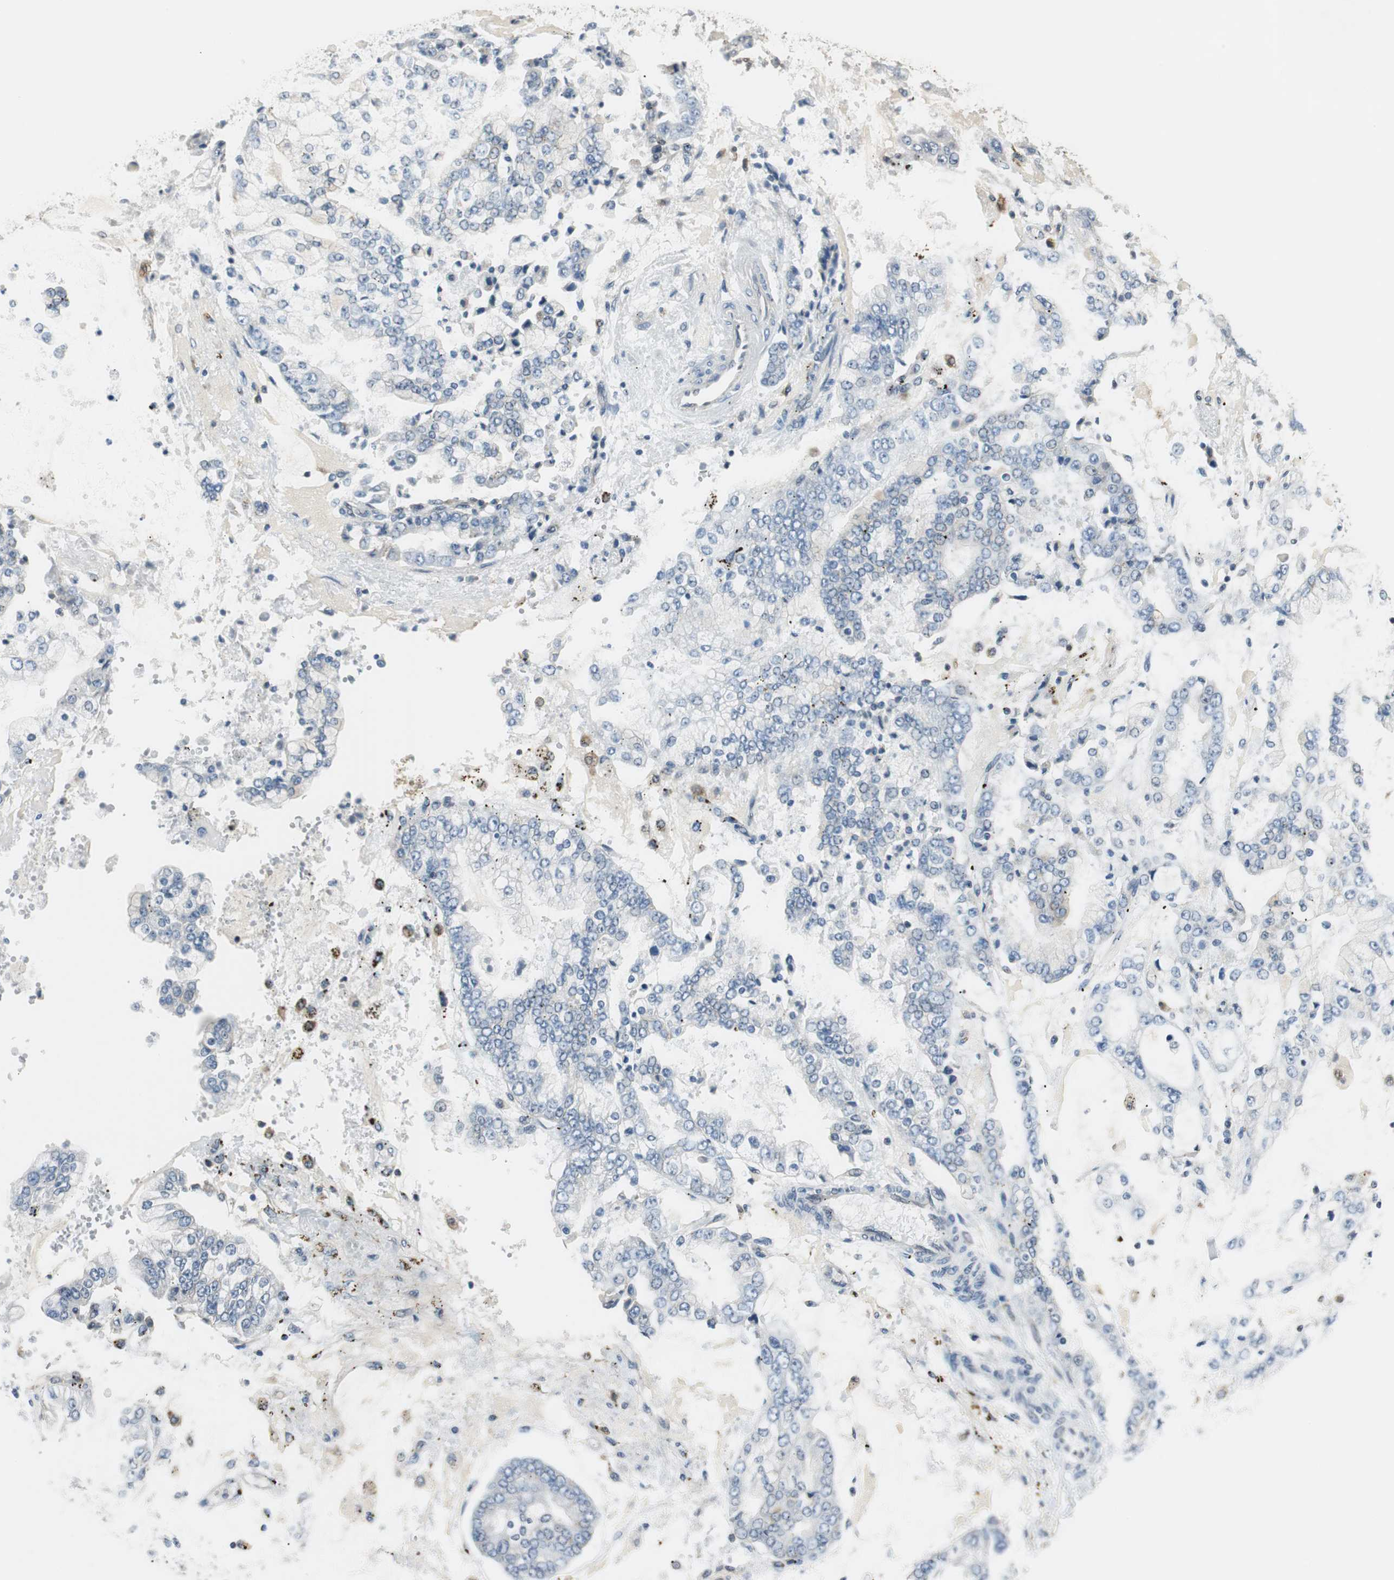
{"staining": {"intensity": "negative", "quantity": "none", "location": "none"}, "tissue": "stomach cancer", "cell_type": "Tumor cells", "image_type": "cancer", "snomed": [{"axis": "morphology", "description": "Adenocarcinoma, NOS"}, {"axis": "topography", "description": "Stomach"}], "caption": "DAB (3,3'-diaminobenzidine) immunohistochemical staining of human stomach cancer demonstrates no significant expression in tumor cells.", "gene": "NCK1", "patient": {"sex": "male", "age": 76}}